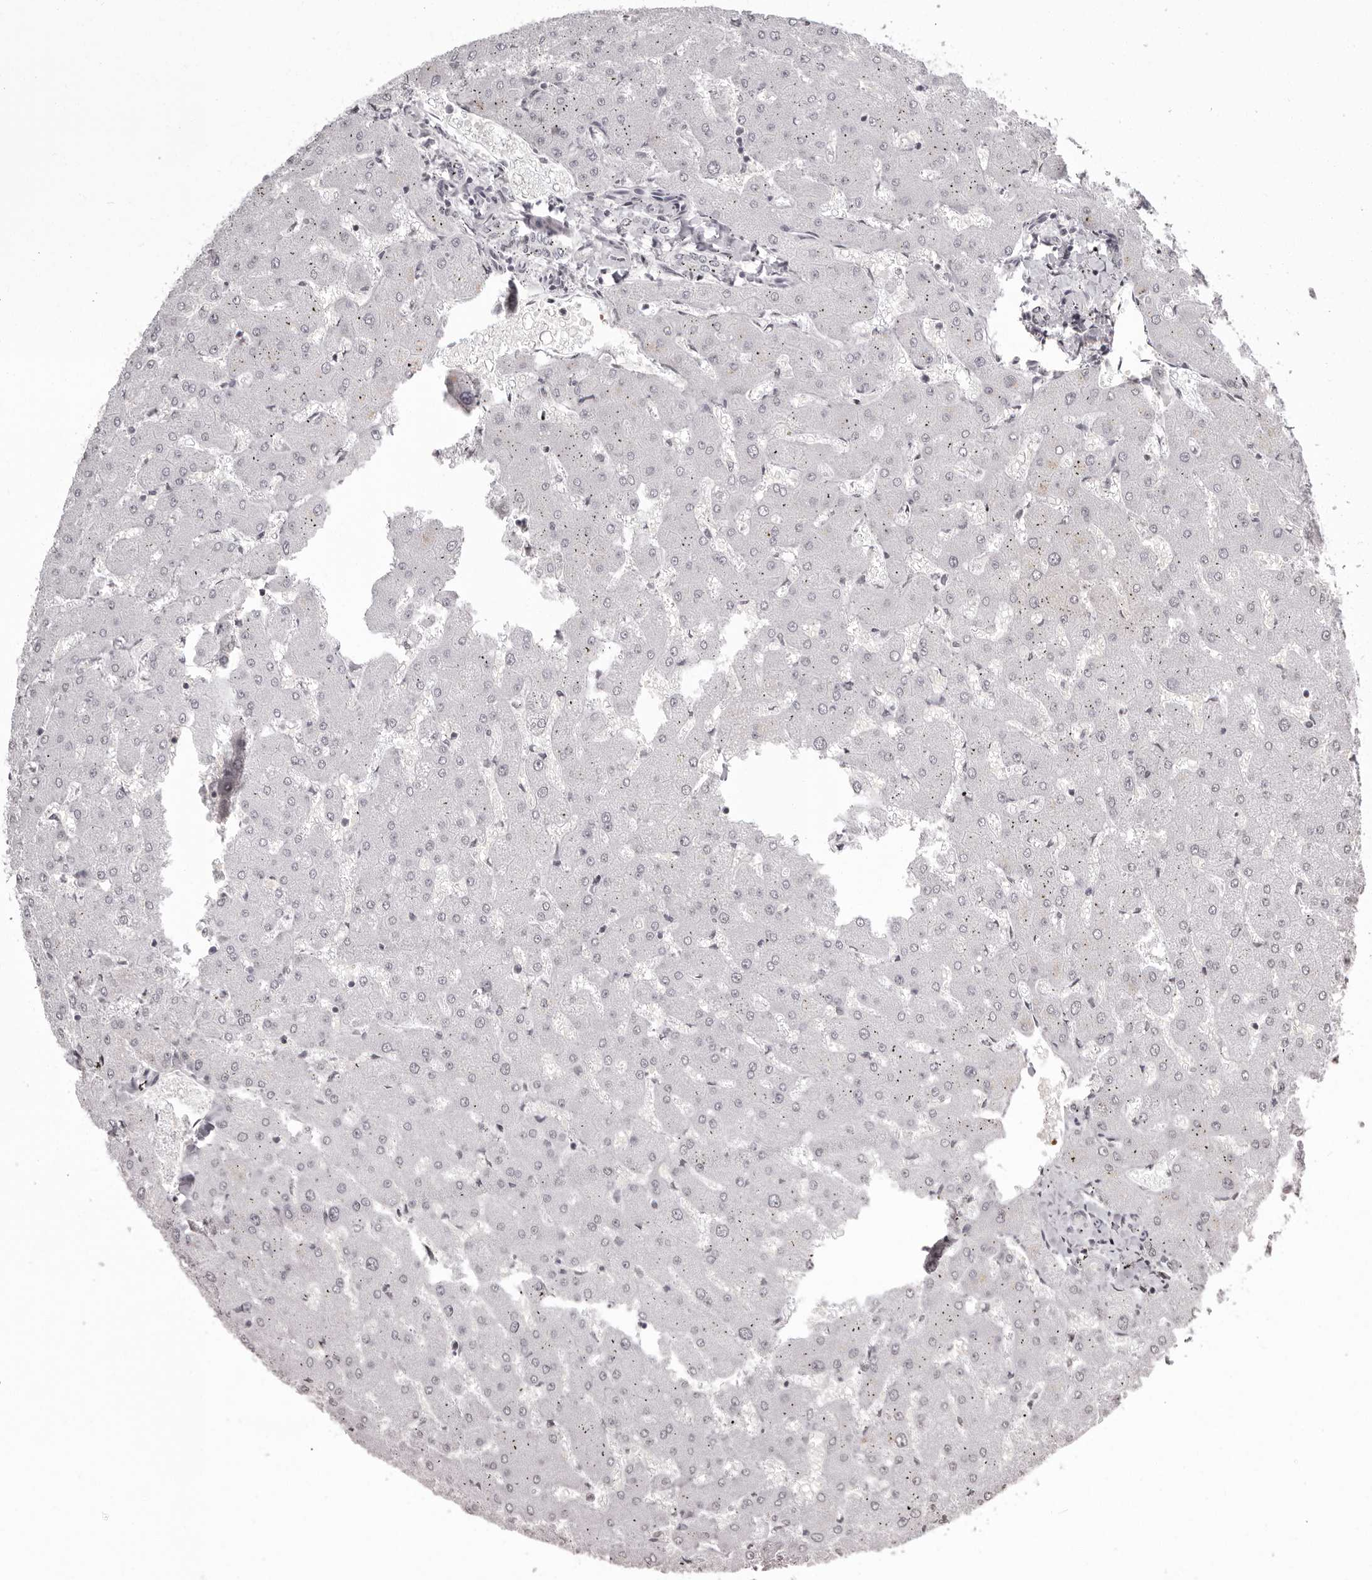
{"staining": {"intensity": "negative", "quantity": "none", "location": "none"}, "tissue": "liver", "cell_type": "Cholangiocytes", "image_type": "normal", "snomed": [{"axis": "morphology", "description": "Normal tissue, NOS"}, {"axis": "topography", "description": "Liver"}], "caption": "Immunohistochemistry (IHC) photomicrograph of normal liver: liver stained with DAB reveals no significant protein expression in cholangiocytes. The staining is performed using DAB (3,3'-diaminobenzidine) brown chromogen with nuclei counter-stained in using hematoxylin.", "gene": "C8orf74", "patient": {"sex": "female", "age": 63}}